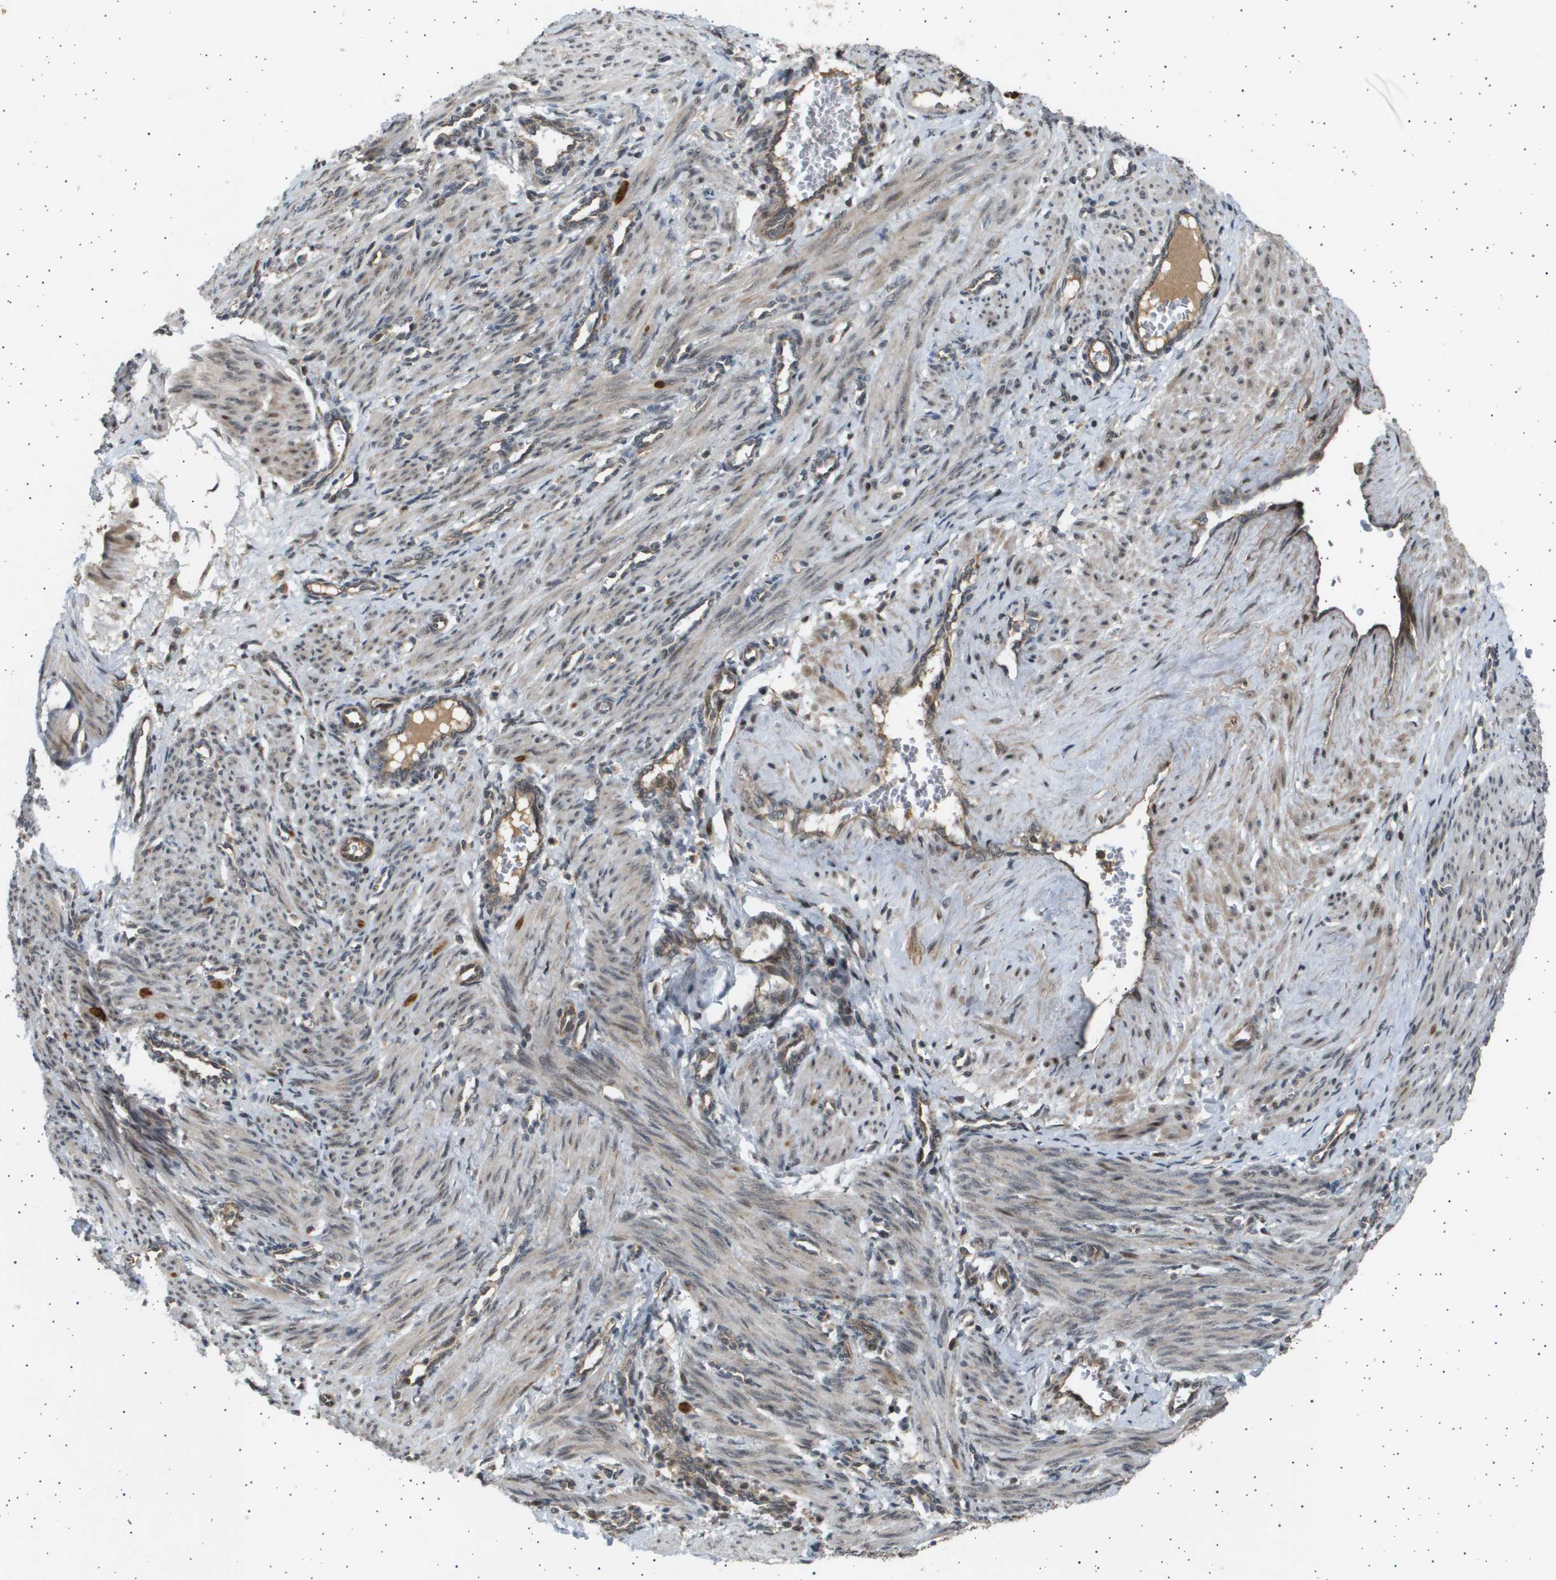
{"staining": {"intensity": "weak", "quantity": ">75%", "location": "cytoplasmic/membranous"}, "tissue": "smooth muscle", "cell_type": "Smooth muscle cells", "image_type": "normal", "snomed": [{"axis": "morphology", "description": "Normal tissue, NOS"}, {"axis": "topography", "description": "Endometrium"}], "caption": "Immunohistochemistry (IHC) of unremarkable smooth muscle exhibits low levels of weak cytoplasmic/membranous positivity in approximately >75% of smooth muscle cells.", "gene": "TNRC6A", "patient": {"sex": "female", "age": 33}}